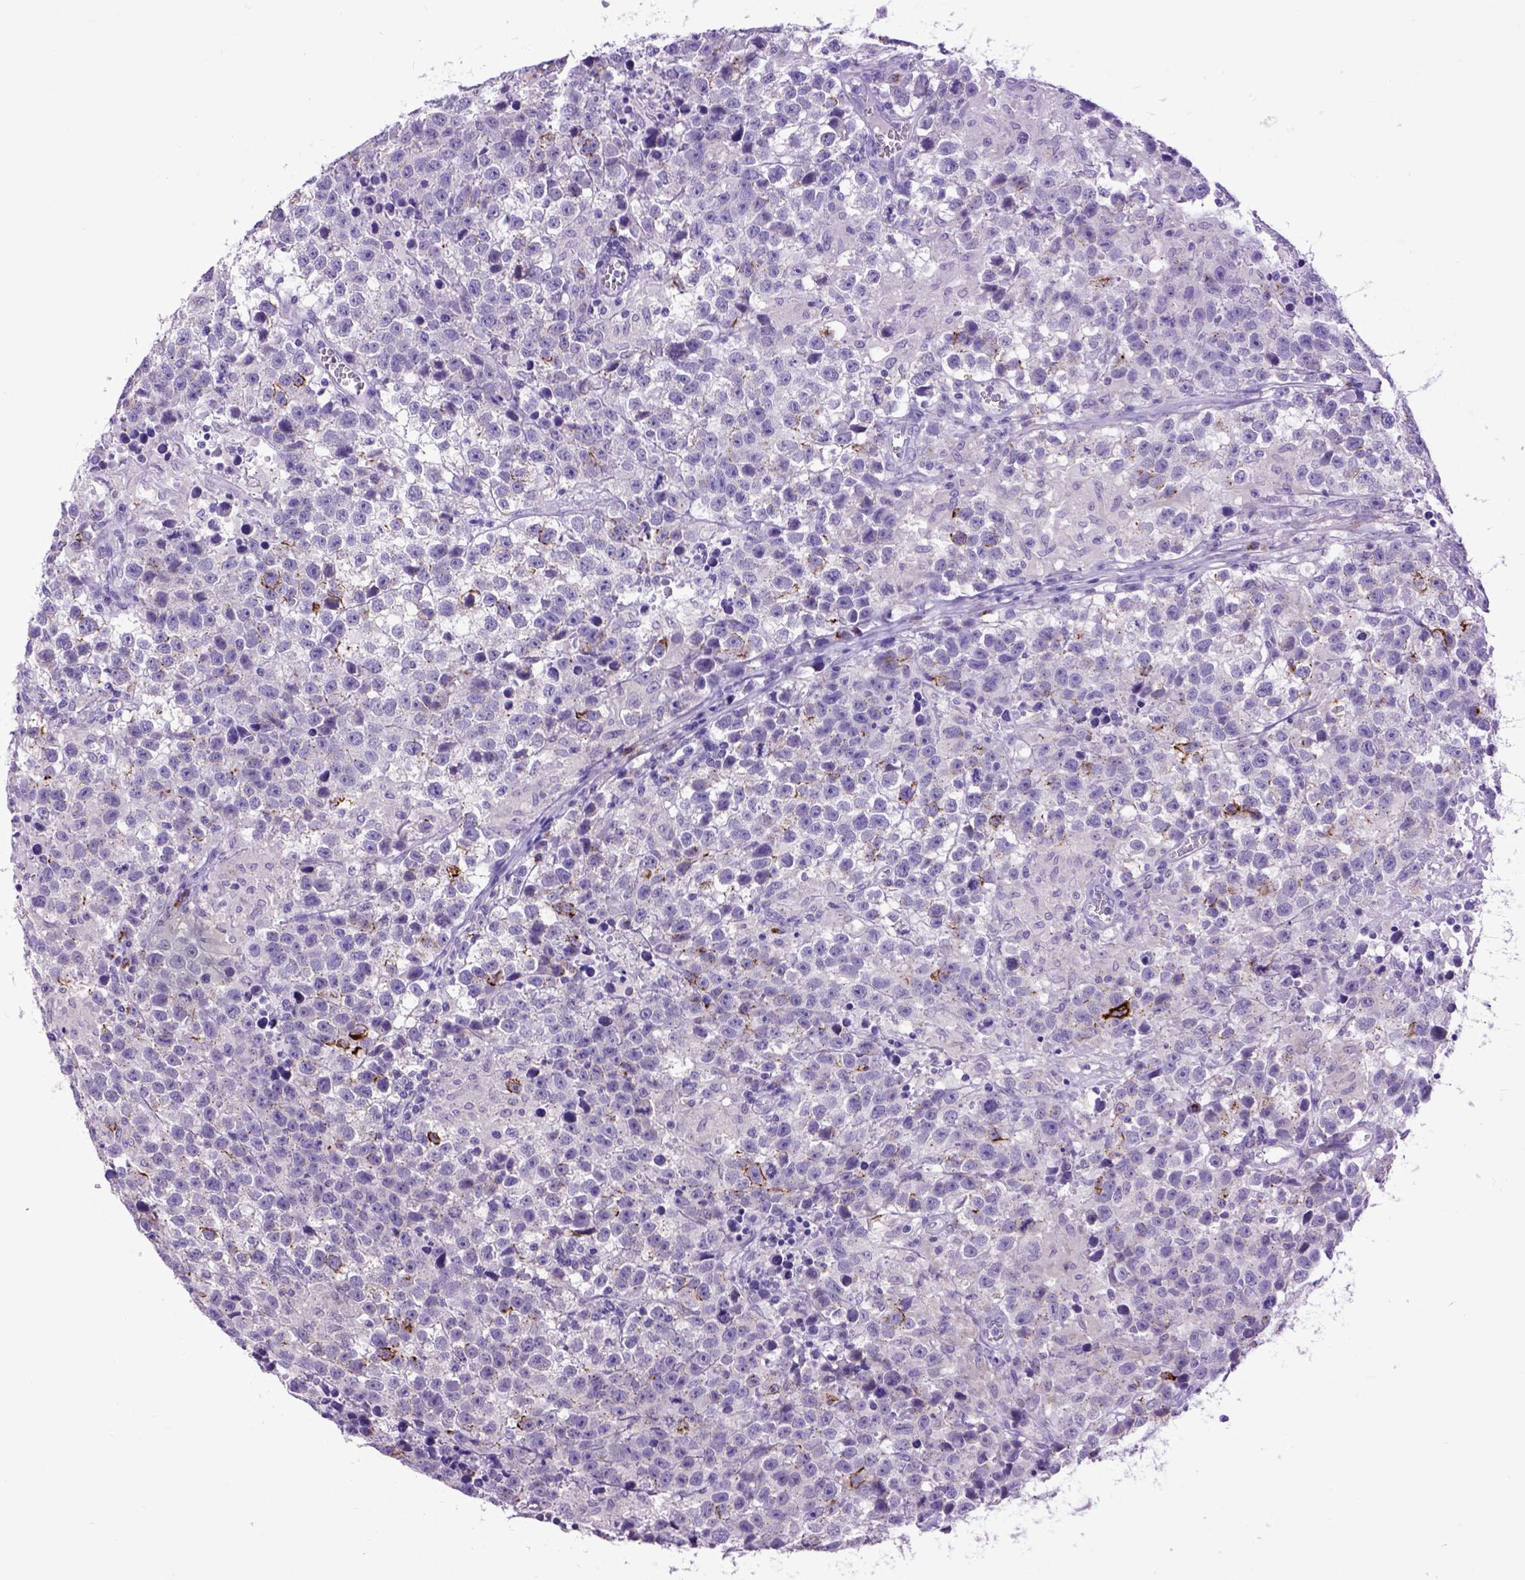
{"staining": {"intensity": "negative", "quantity": "none", "location": "none"}, "tissue": "testis cancer", "cell_type": "Tumor cells", "image_type": "cancer", "snomed": [{"axis": "morphology", "description": "Seminoma, NOS"}, {"axis": "topography", "description": "Testis"}], "caption": "Tumor cells show no significant protein staining in testis cancer.", "gene": "RAB25", "patient": {"sex": "male", "age": 43}}